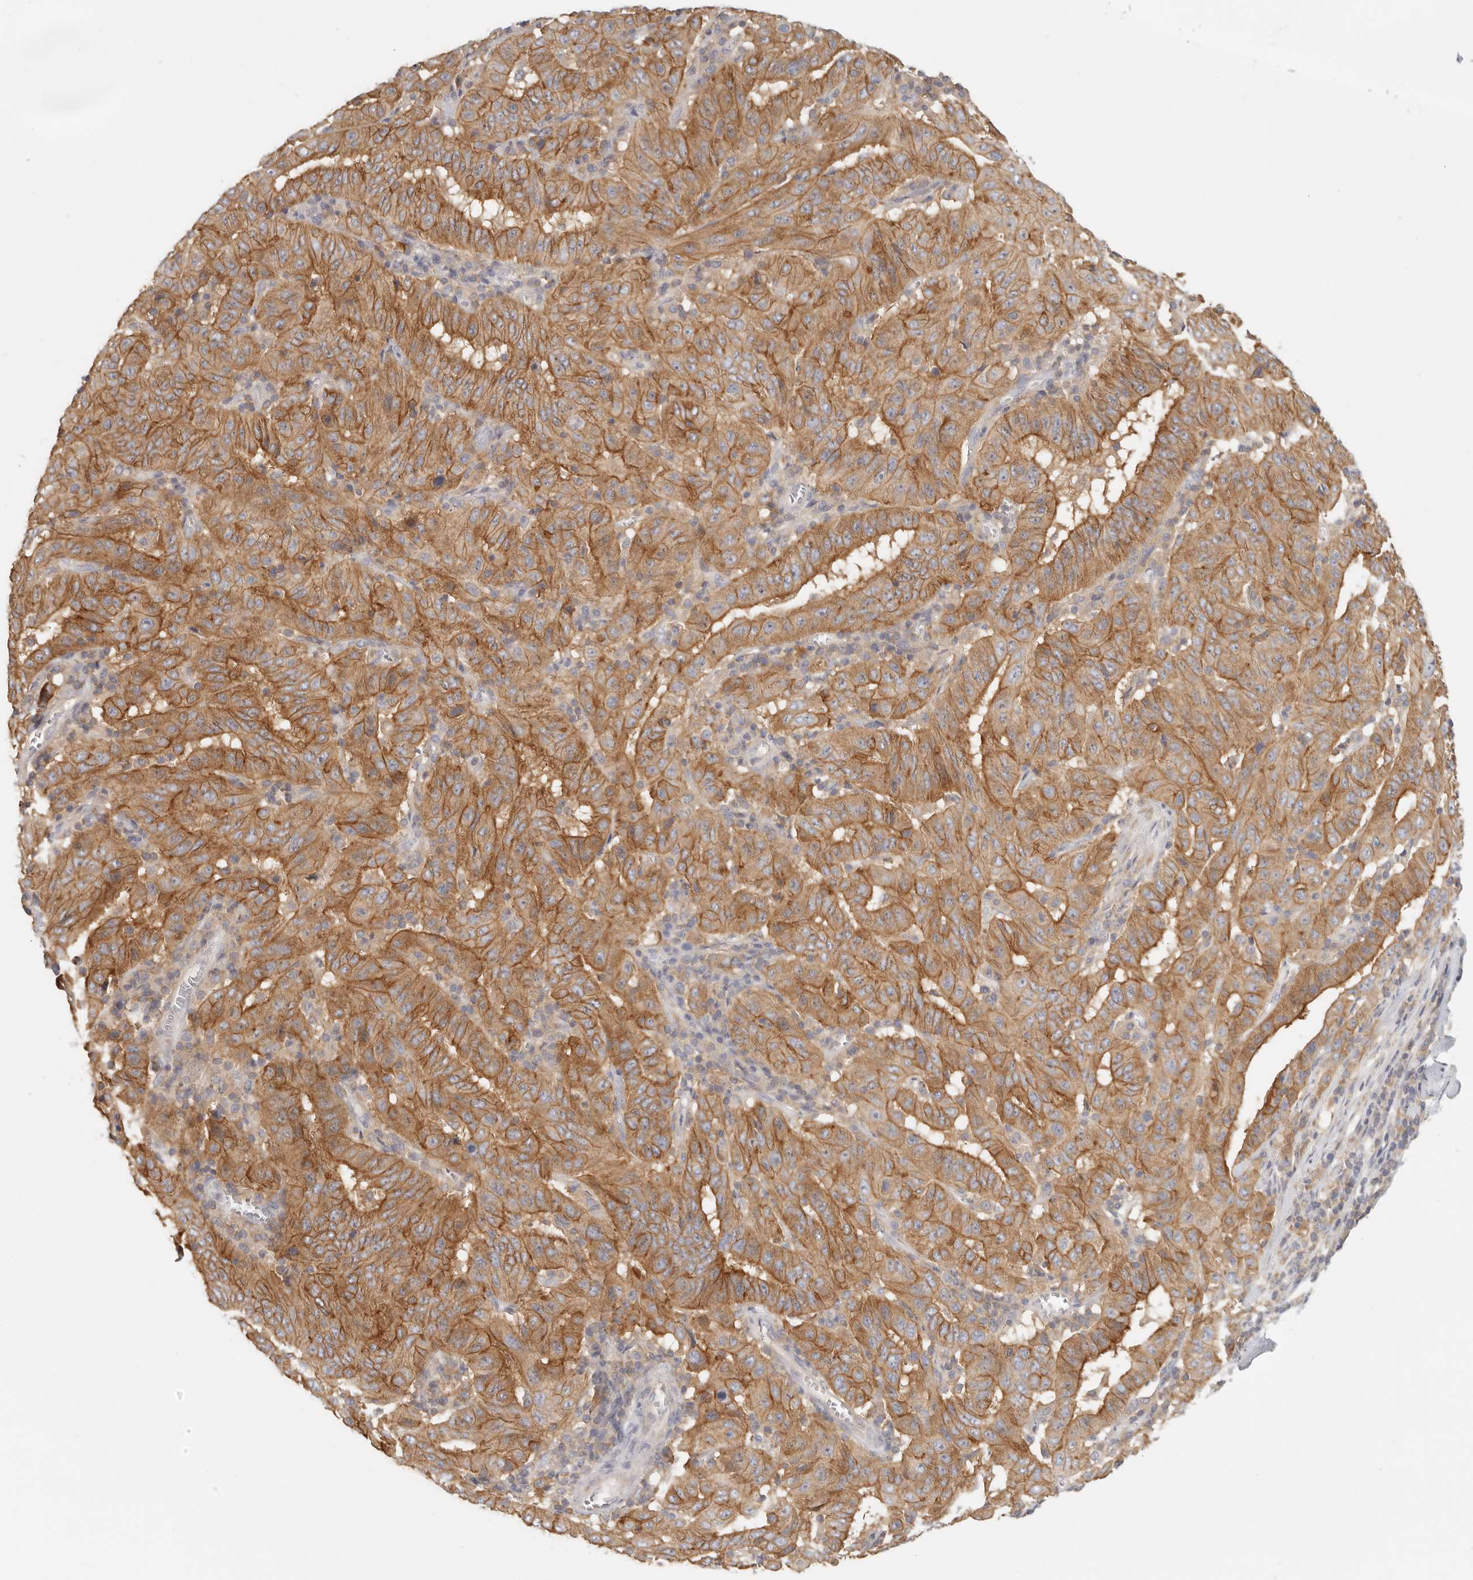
{"staining": {"intensity": "moderate", "quantity": ">75%", "location": "cytoplasmic/membranous"}, "tissue": "pancreatic cancer", "cell_type": "Tumor cells", "image_type": "cancer", "snomed": [{"axis": "morphology", "description": "Adenocarcinoma, NOS"}, {"axis": "topography", "description": "Pancreas"}], "caption": "Protein expression analysis of human adenocarcinoma (pancreatic) reveals moderate cytoplasmic/membranous staining in about >75% of tumor cells.", "gene": "ANXA9", "patient": {"sex": "male", "age": 63}}